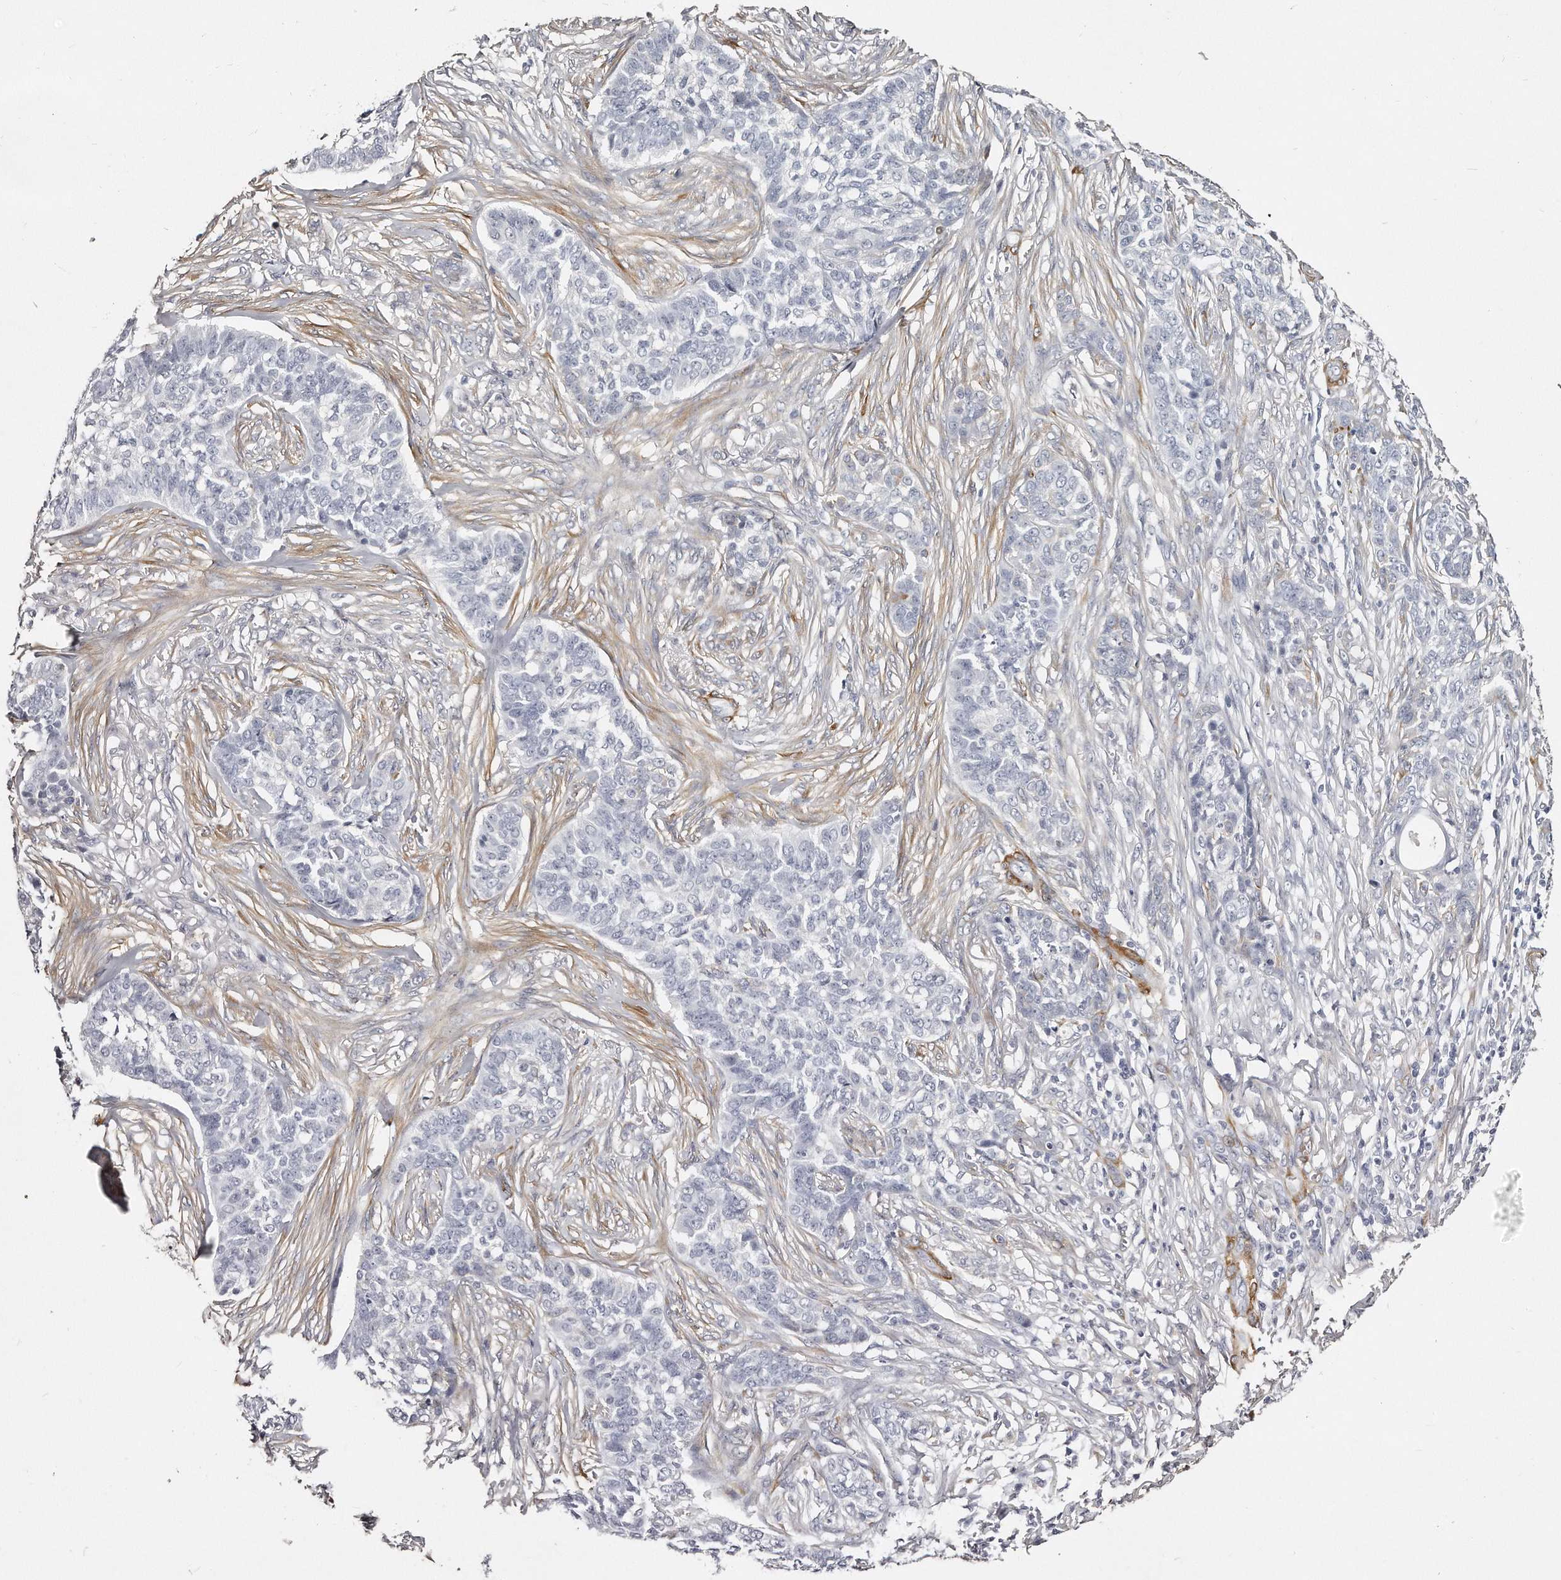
{"staining": {"intensity": "negative", "quantity": "none", "location": "none"}, "tissue": "skin cancer", "cell_type": "Tumor cells", "image_type": "cancer", "snomed": [{"axis": "morphology", "description": "Basal cell carcinoma"}, {"axis": "topography", "description": "Skin"}], "caption": "Skin cancer stained for a protein using immunohistochemistry (IHC) exhibits no expression tumor cells.", "gene": "LMOD1", "patient": {"sex": "male", "age": 85}}